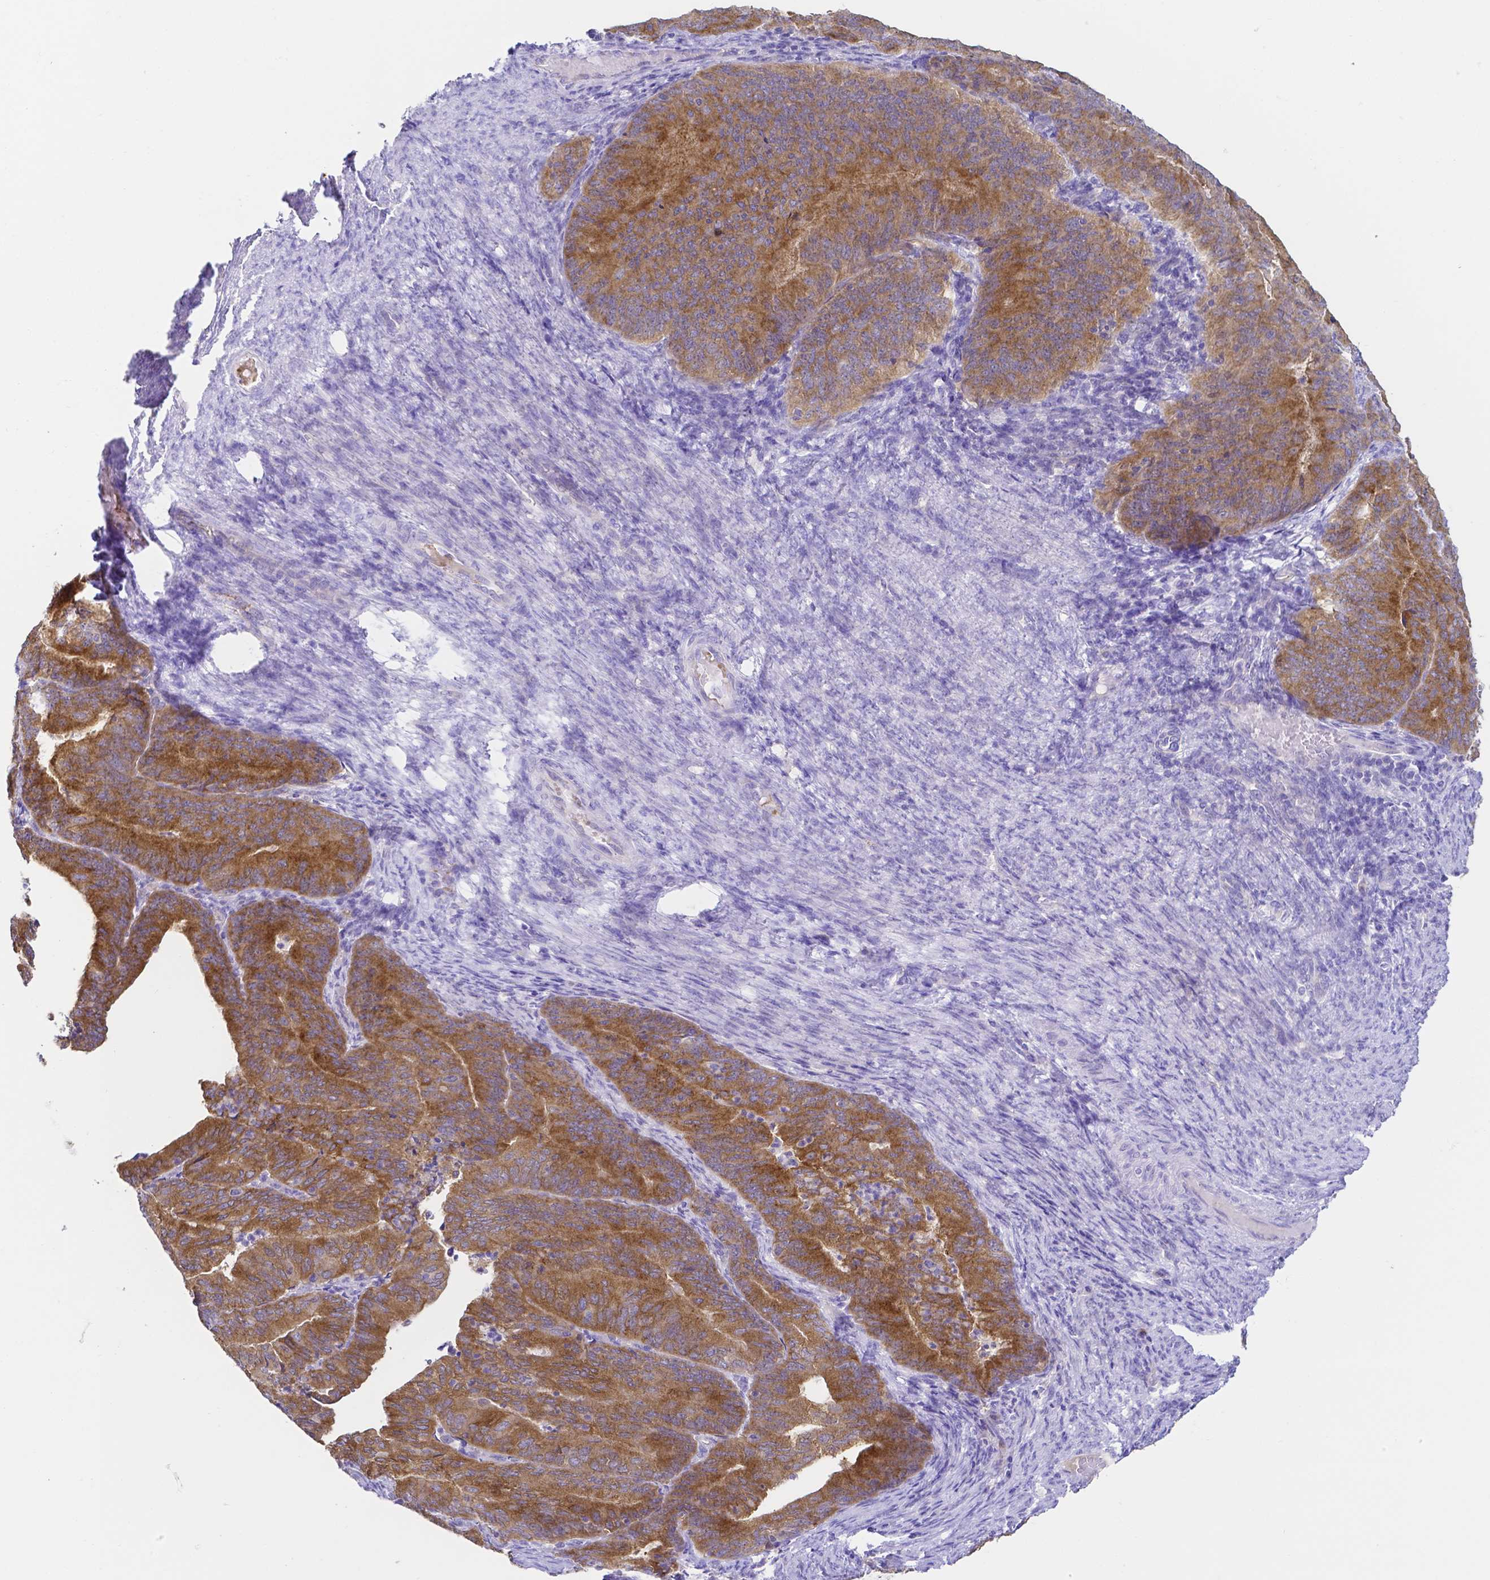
{"staining": {"intensity": "moderate", "quantity": ">75%", "location": "cytoplasmic/membranous"}, "tissue": "endometrial cancer", "cell_type": "Tumor cells", "image_type": "cancer", "snomed": [{"axis": "morphology", "description": "Adenocarcinoma, NOS"}, {"axis": "topography", "description": "Endometrium"}], "caption": "Brown immunohistochemical staining in adenocarcinoma (endometrial) demonstrates moderate cytoplasmic/membranous expression in about >75% of tumor cells.", "gene": "PKP3", "patient": {"sex": "female", "age": 57}}